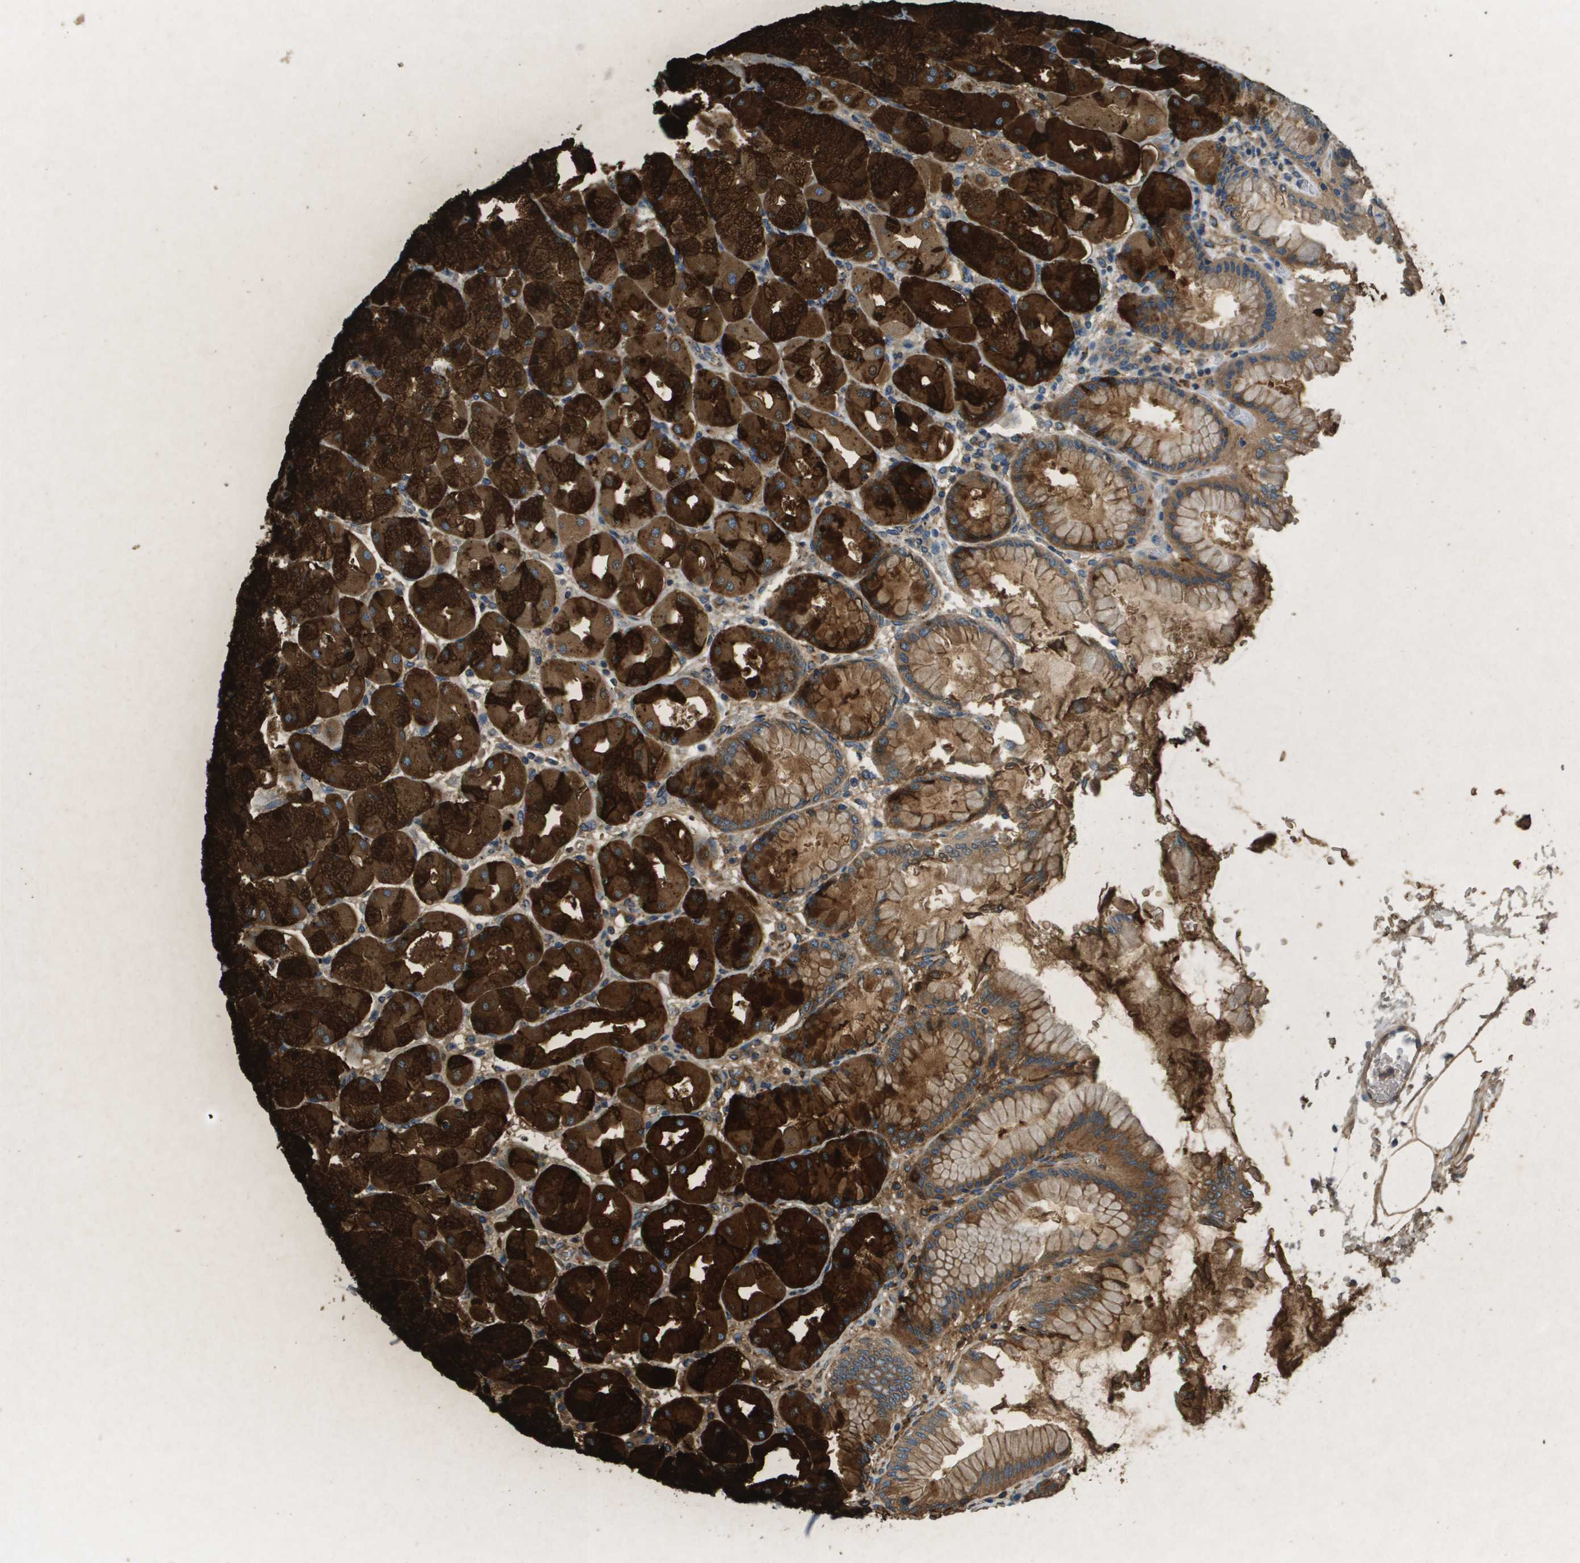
{"staining": {"intensity": "strong", "quantity": ">75%", "location": "cytoplasmic/membranous"}, "tissue": "stomach", "cell_type": "Glandular cells", "image_type": "normal", "snomed": [{"axis": "morphology", "description": "Normal tissue, NOS"}, {"axis": "topography", "description": "Stomach, upper"}], "caption": "Stomach stained with IHC reveals strong cytoplasmic/membranous positivity in about >75% of glandular cells. (DAB = brown stain, brightfield microscopy at high magnification).", "gene": "SAMSN1", "patient": {"sex": "female", "age": 56}}